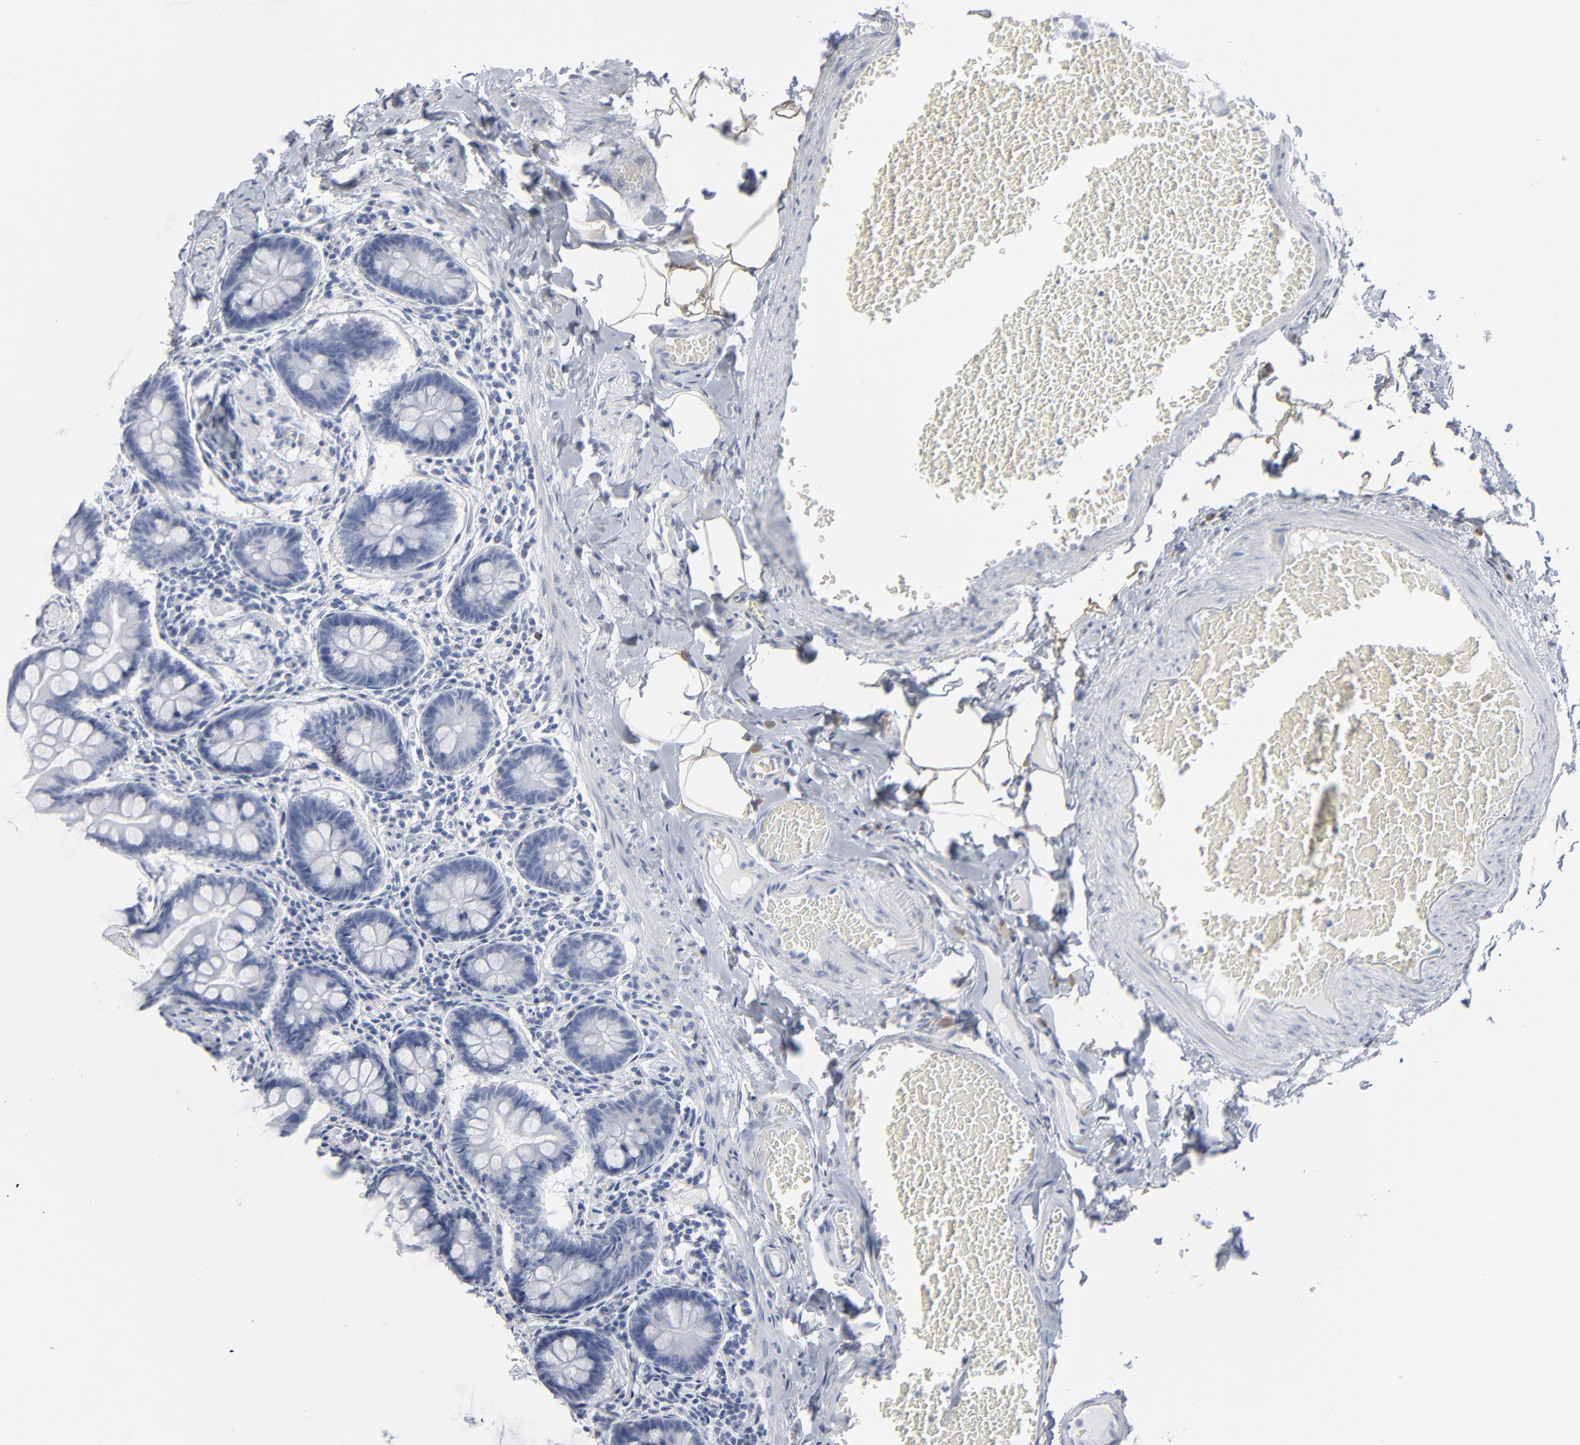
{"staining": {"intensity": "negative", "quantity": "none", "location": "none"}, "tissue": "small intestine", "cell_type": "Glandular cells", "image_type": "normal", "snomed": [{"axis": "morphology", "description": "Normal tissue, NOS"}, {"axis": "topography", "description": "Small intestine"}], "caption": "IHC image of normal small intestine stained for a protein (brown), which displays no positivity in glandular cells.", "gene": "PAGE1", "patient": {"sex": "male", "age": 41}}